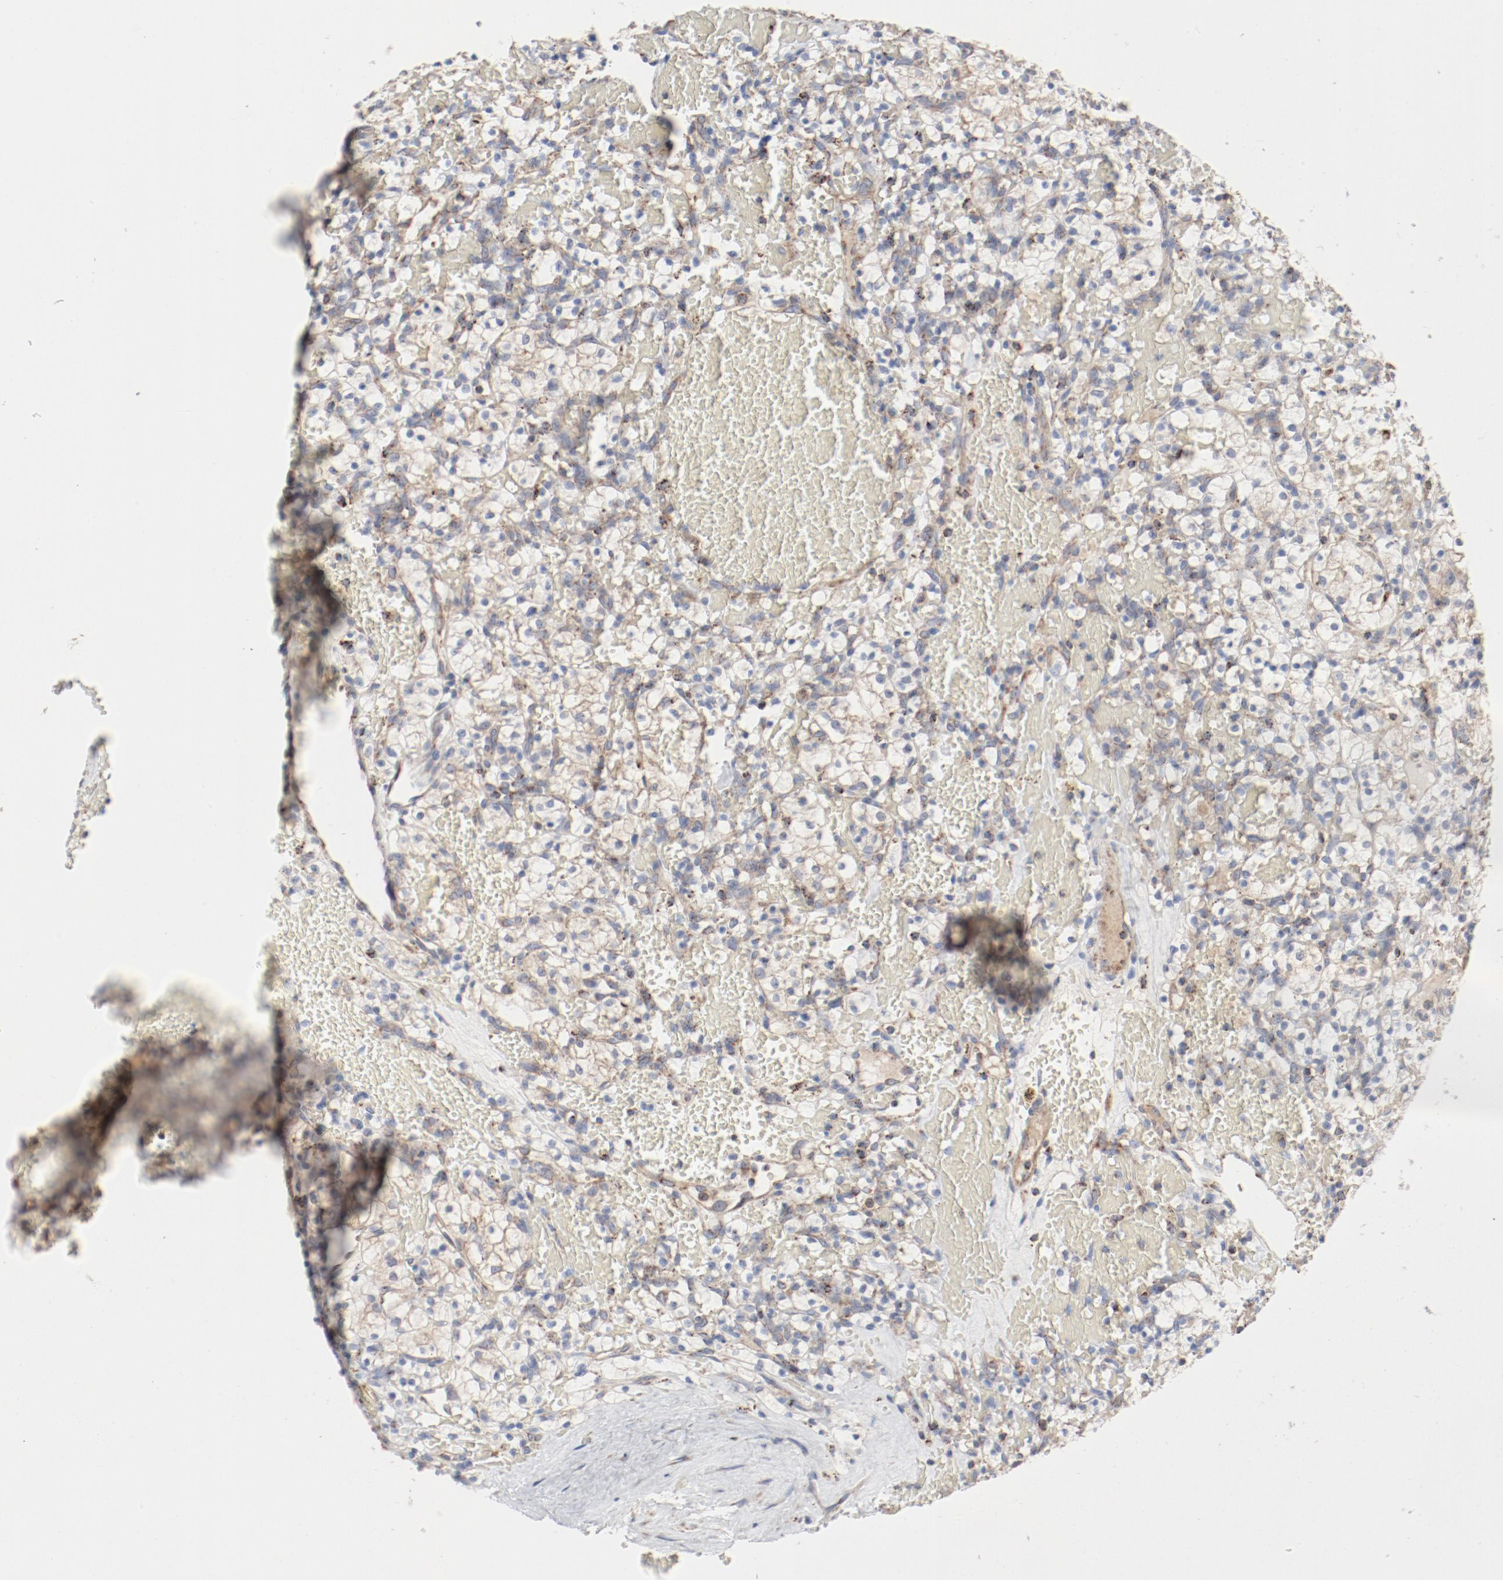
{"staining": {"intensity": "weak", "quantity": "25%-75%", "location": "cytoplasmic/membranous"}, "tissue": "renal cancer", "cell_type": "Tumor cells", "image_type": "cancer", "snomed": [{"axis": "morphology", "description": "Adenocarcinoma, NOS"}, {"axis": "topography", "description": "Kidney"}], "caption": "Adenocarcinoma (renal) stained with a protein marker reveals weak staining in tumor cells.", "gene": "SETD3", "patient": {"sex": "female", "age": 60}}